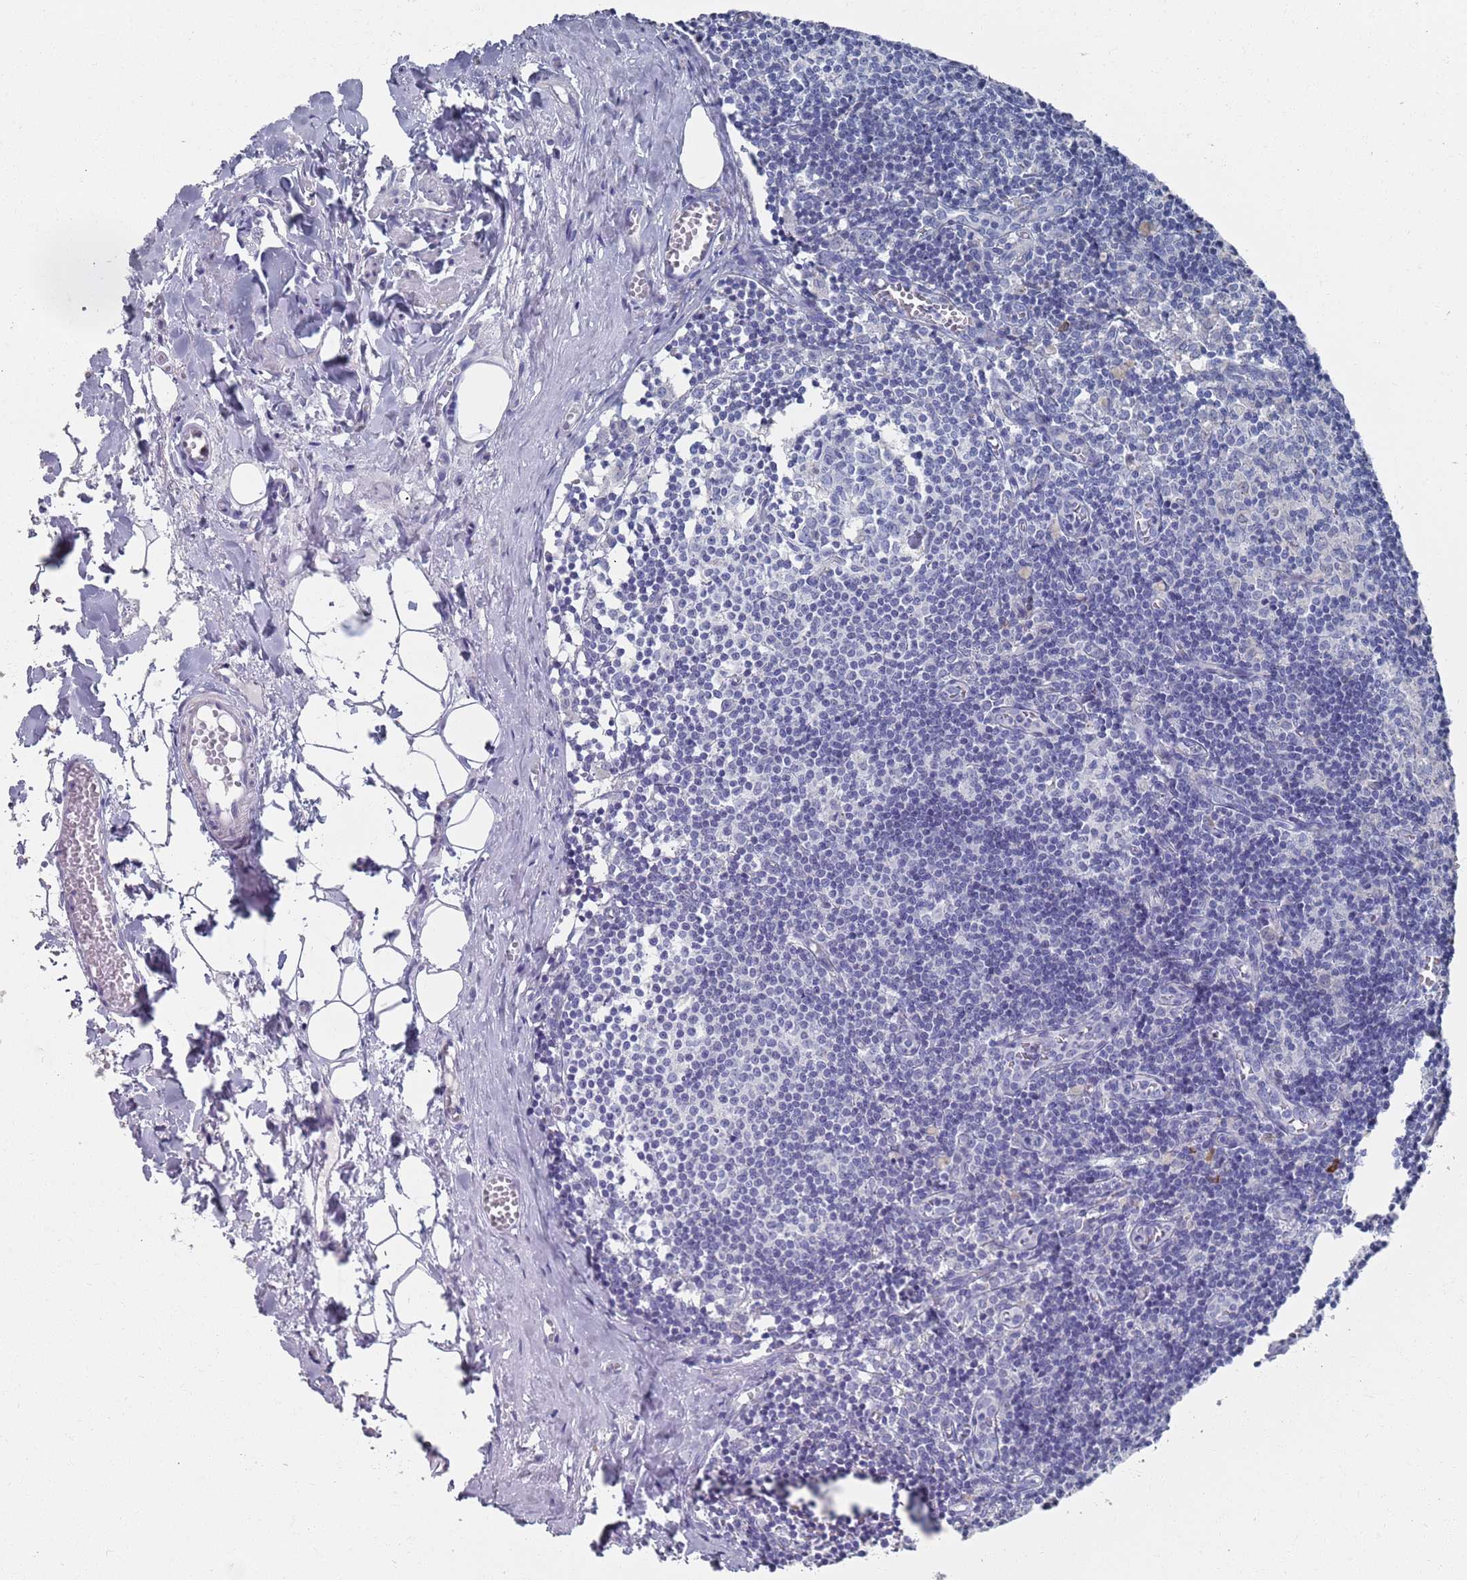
{"staining": {"intensity": "negative", "quantity": "none", "location": "none"}, "tissue": "lymph node", "cell_type": "Germinal center cells", "image_type": "normal", "snomed": [{"axis": "morphology", "description": "Normal tissue, NOS"}, {"axis": "topography", "description": "Lymph node"}], "caption": "Lymph node stained for a protein using immunohistochemistry exhibits no expression germinal center cells.", "gene": "MAT1A", "patient": {"sex": "female", "age": 42}}